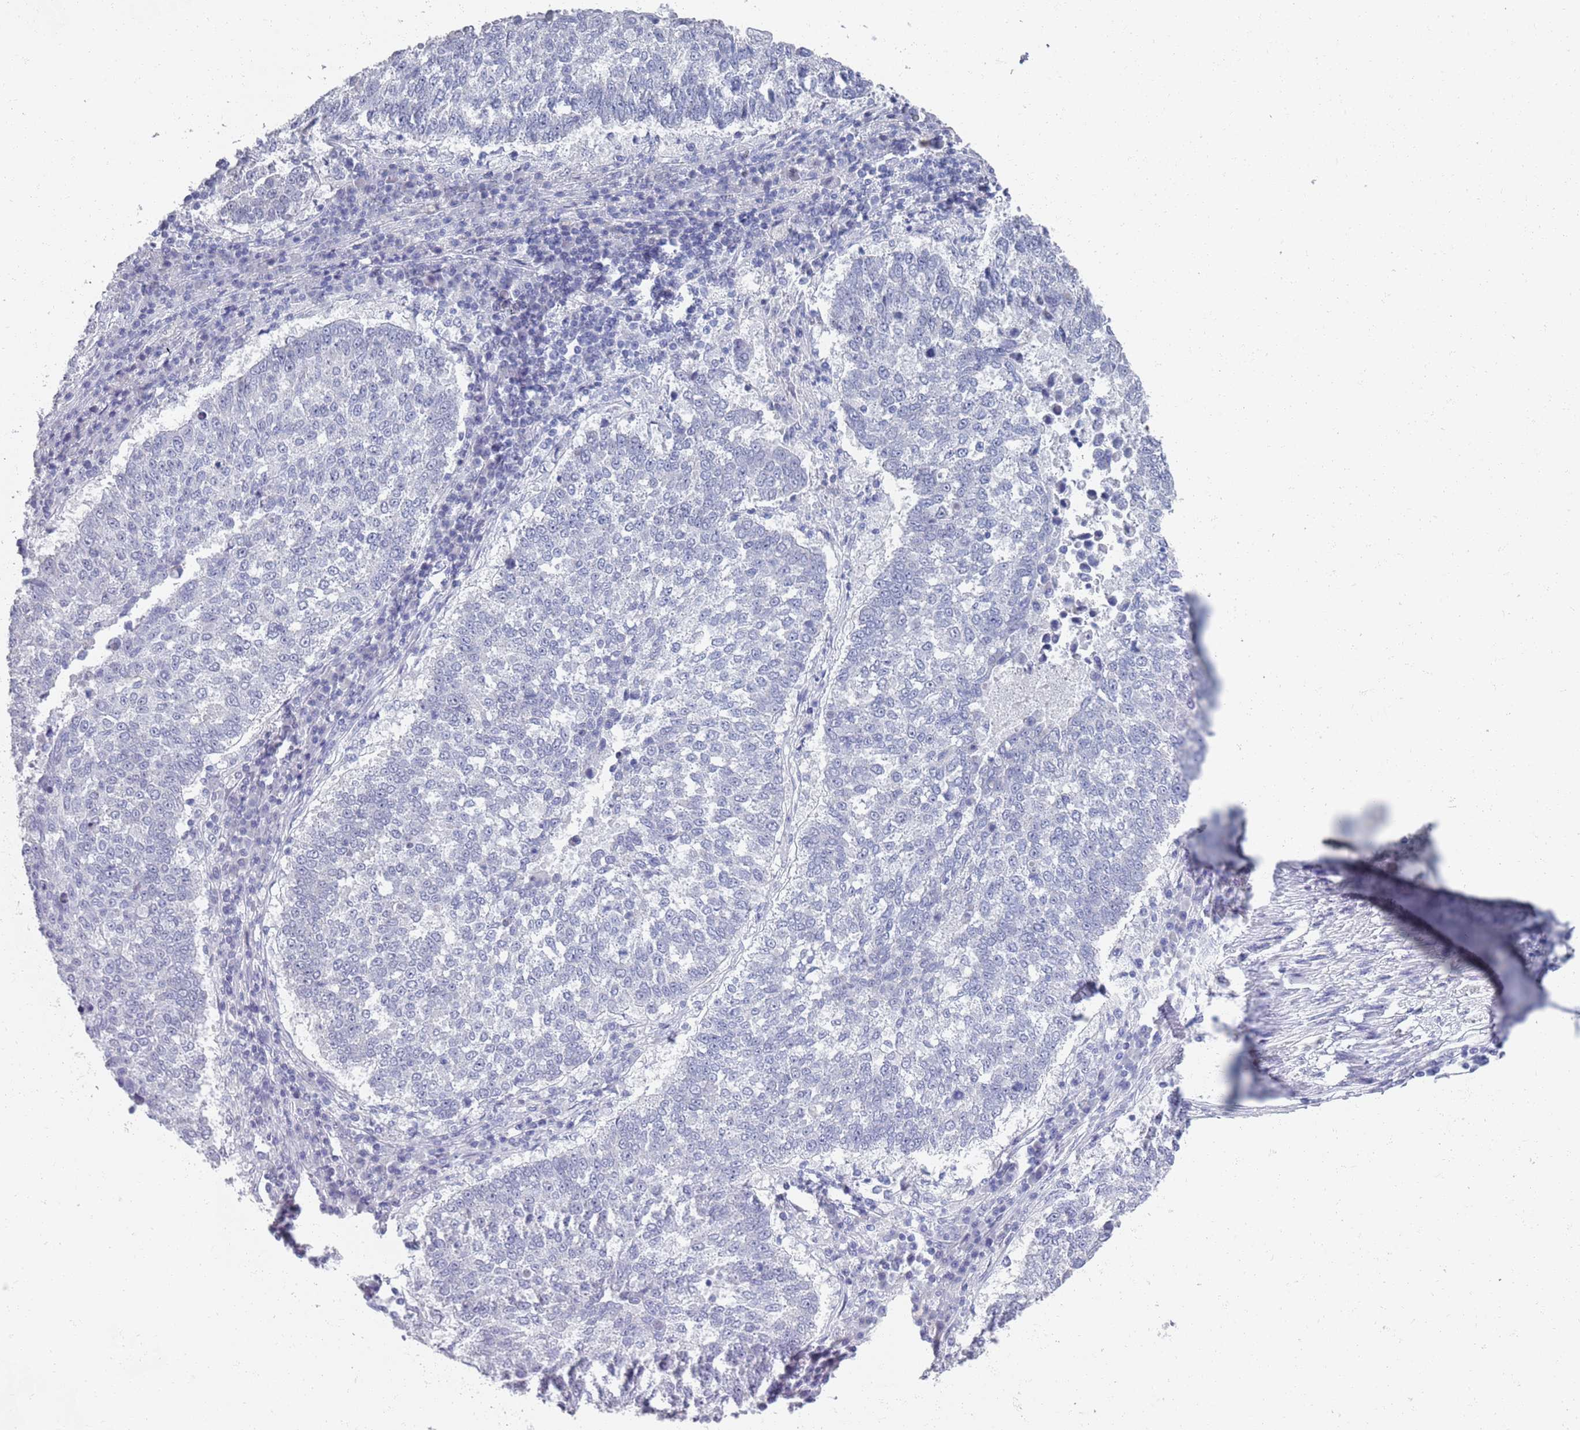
{"staining": {"intensity": "negative", "quantity": "none", "location": "none"}, "tissue": "lung cancer", "cell_type": "Tumor cells", "image_type": "cancer", "snomed": [{"axis": "morphology", "description": "Squamous cell carcinoma, NOS"}, {"axis": "topography", "description": "Lung"}], "caption": "A photomicrograph of squamous cell carcinoma (lung) stained for a protein exhibits no brown staining in tumor cells.", "gene": "SAMD1", "patient": {"sex": "male", "age": 73}}